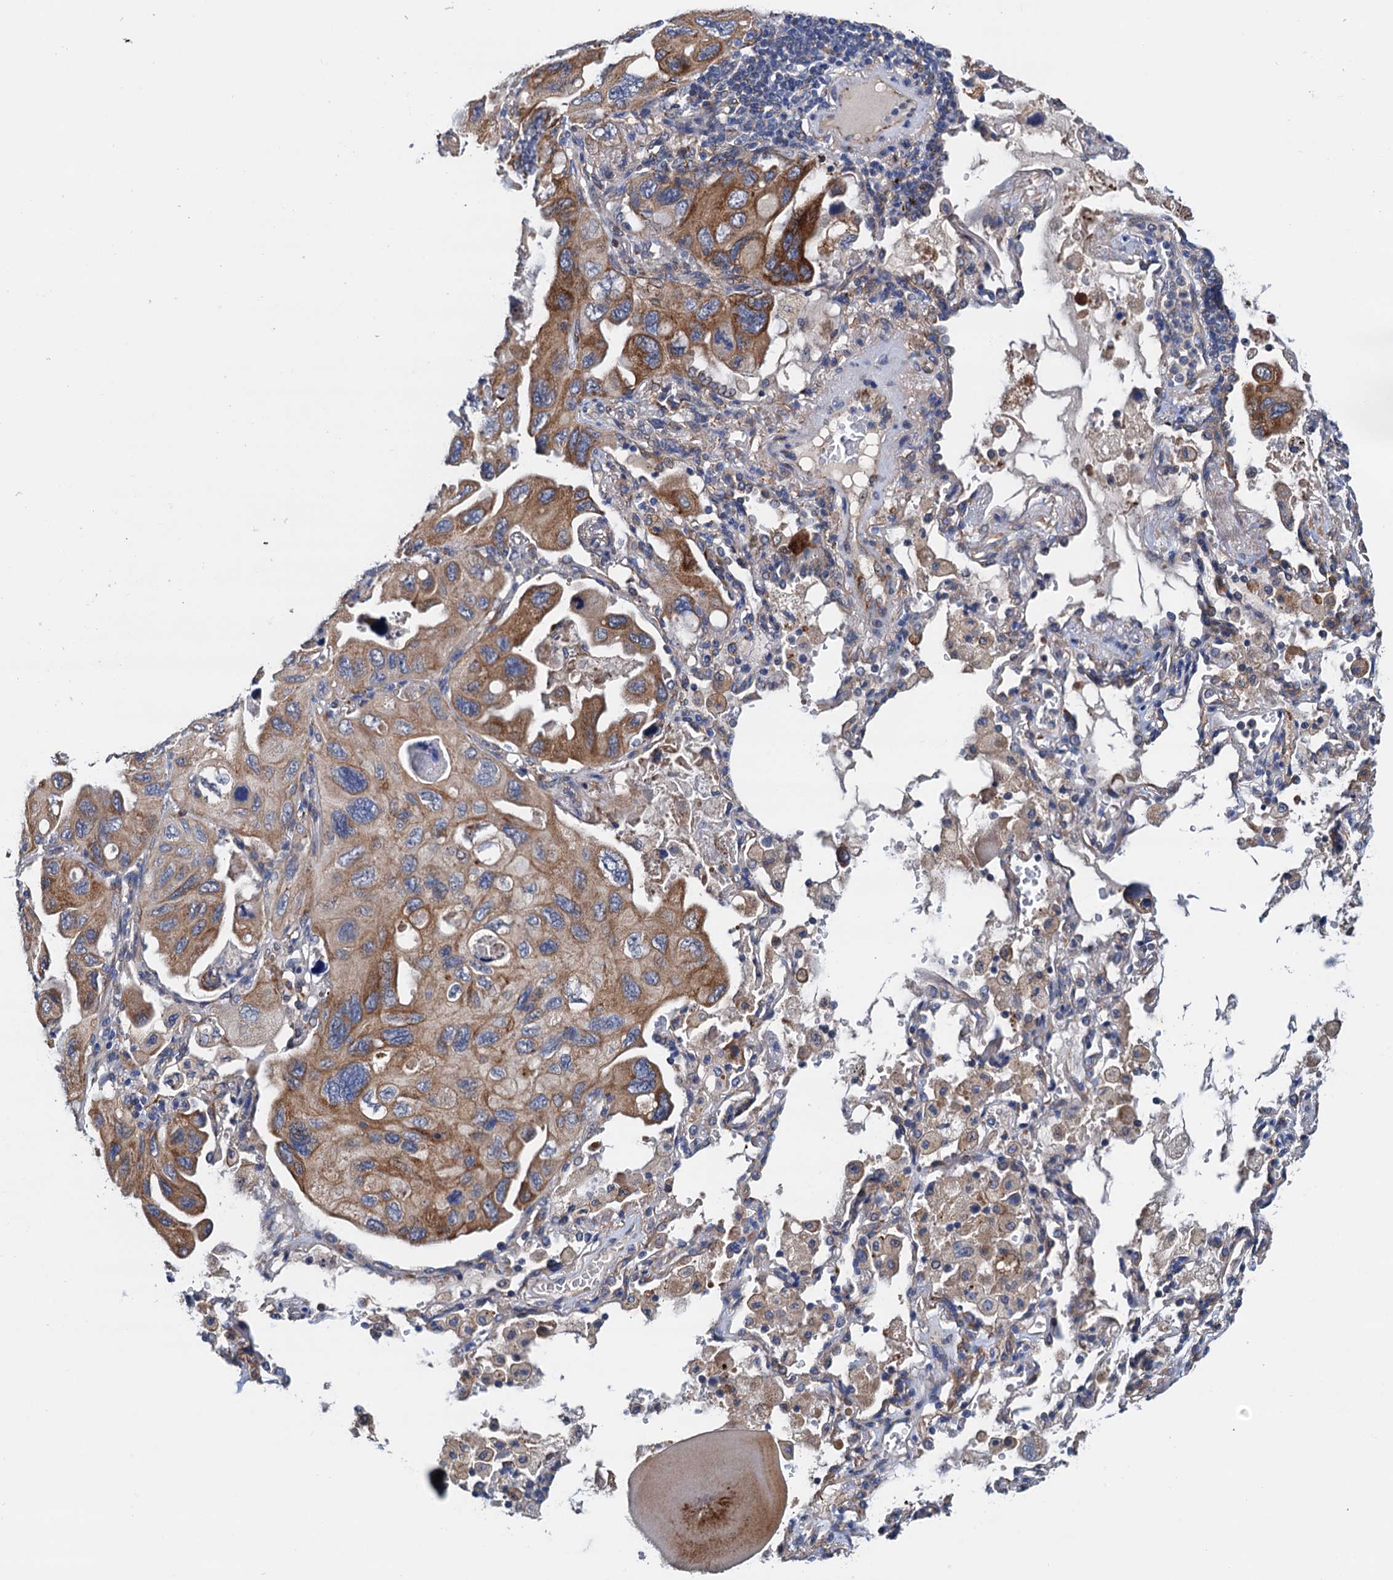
{"staining": {"intensity": "moderate", "quantity": ">75%", "location": "cytoplasmic/membranous"}, "tissue": "lung cancer", "cell_type": "Tumor cells", "image_type": "cancer", "snomed": [{"axis": "morphology", "description": "Squamous cell carcinoma, NOS"}, {"axis": "topography", "description": "Lung"}], "caption": "There is medium levels of moderate cytoplasmic/membranous positivity in tumor cells of lung cancer (squamous cell carcinoma), as demonstrated by immunohistochemical staining (brown color).", "gene": "RASSF9", "patient": {"sex": "female", "age": 73}}